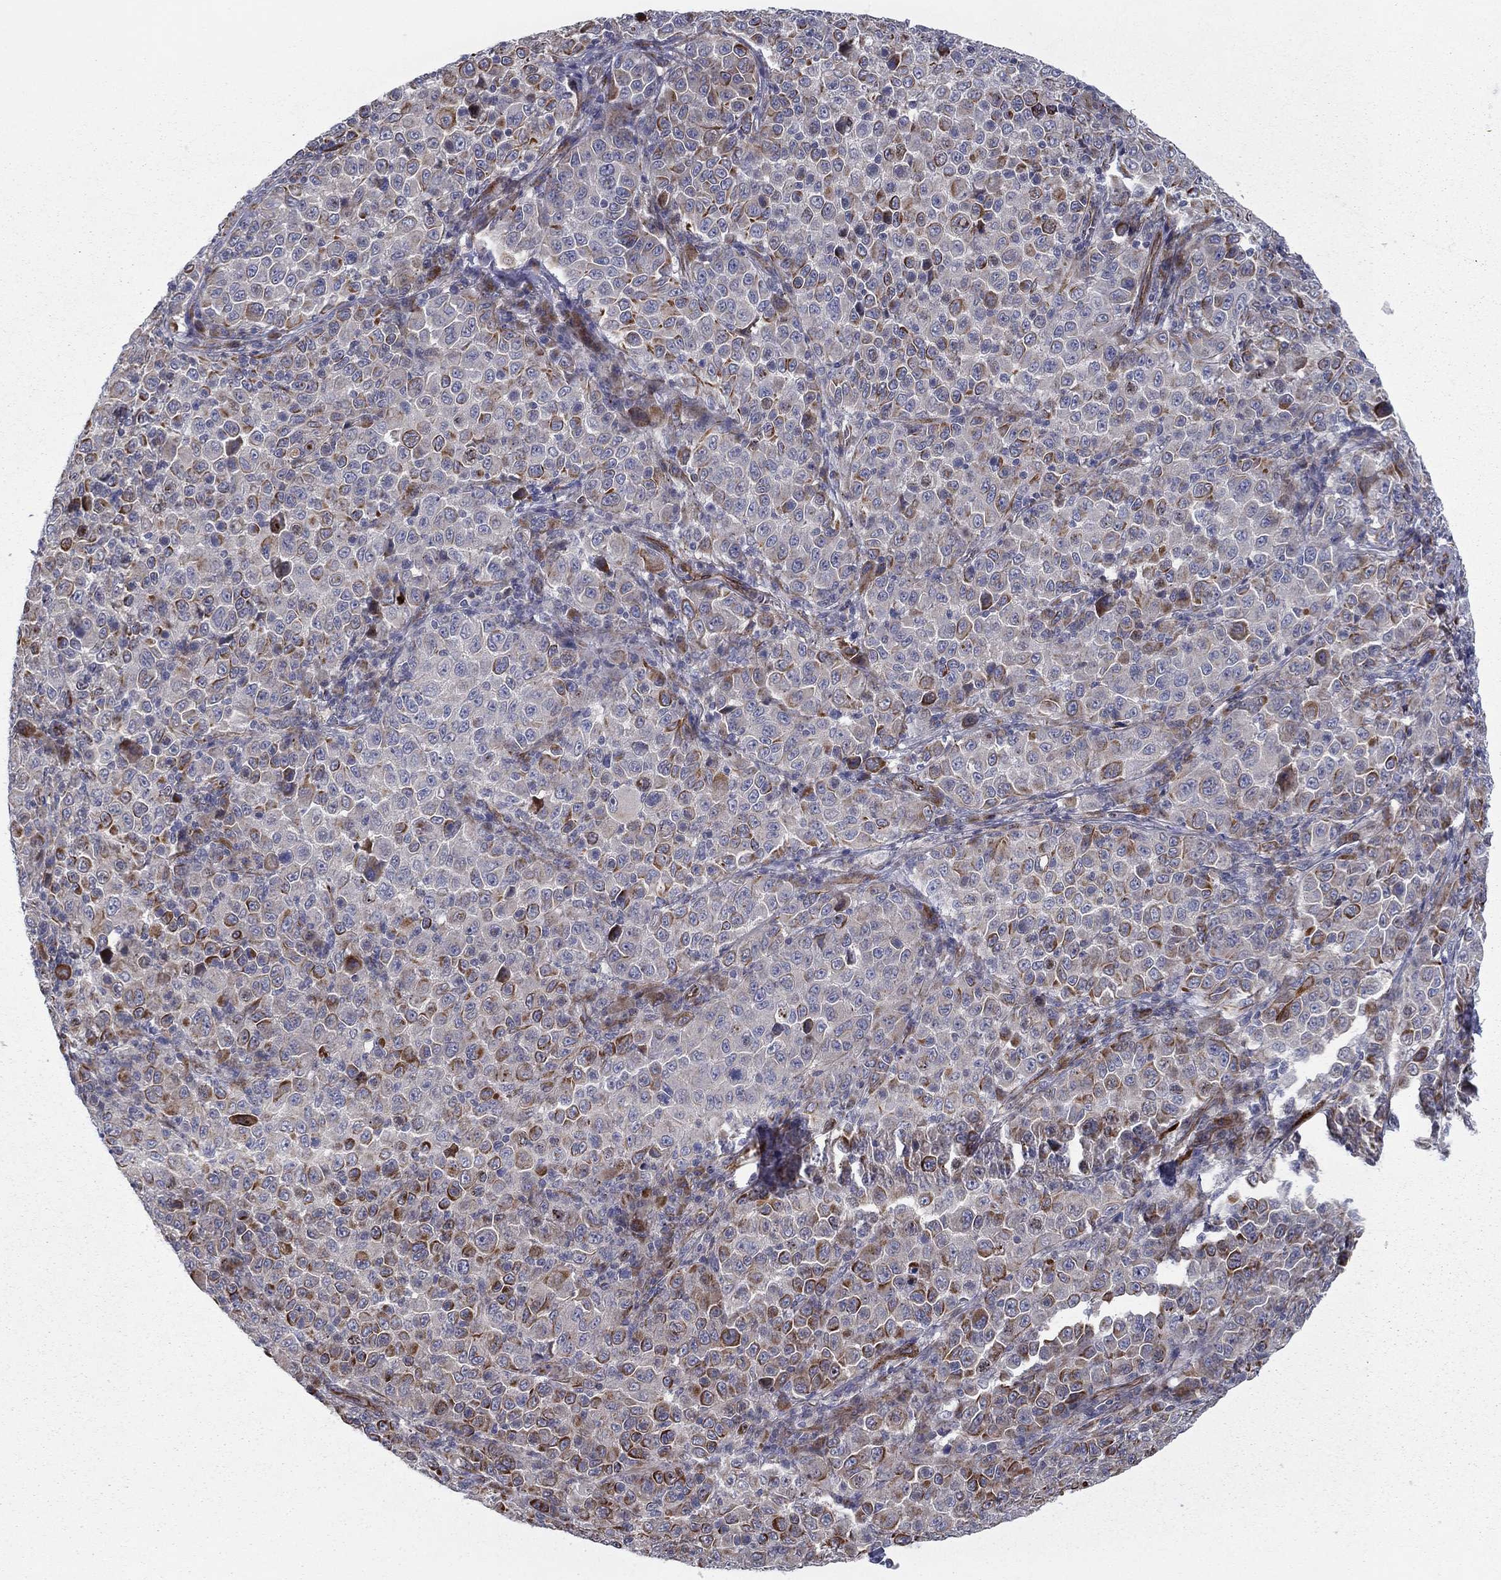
{"staining": {"intensity": "strong", "quantity": "<25%", "location": "cytoplasmic/membranous"}, "tissue": "melanoma", "cell_type": "Tumor cells", "image_type": "cancer", "snomed": [{"axis": "morphology", "description": "Malignant melanoma, NOS"}, {"axis": "topography", "description": "Skin"}], "caption": "Immunohistochemical staining of melanoma exhibits medium levels of strong cytoplasmic/membranous protein positivity in about <25% of tumor cells. (DAB IHC with brightfield microscopy, high magnification).", "gene": "CLSTN1", "patient": {"sex": "female", "age": 57}}